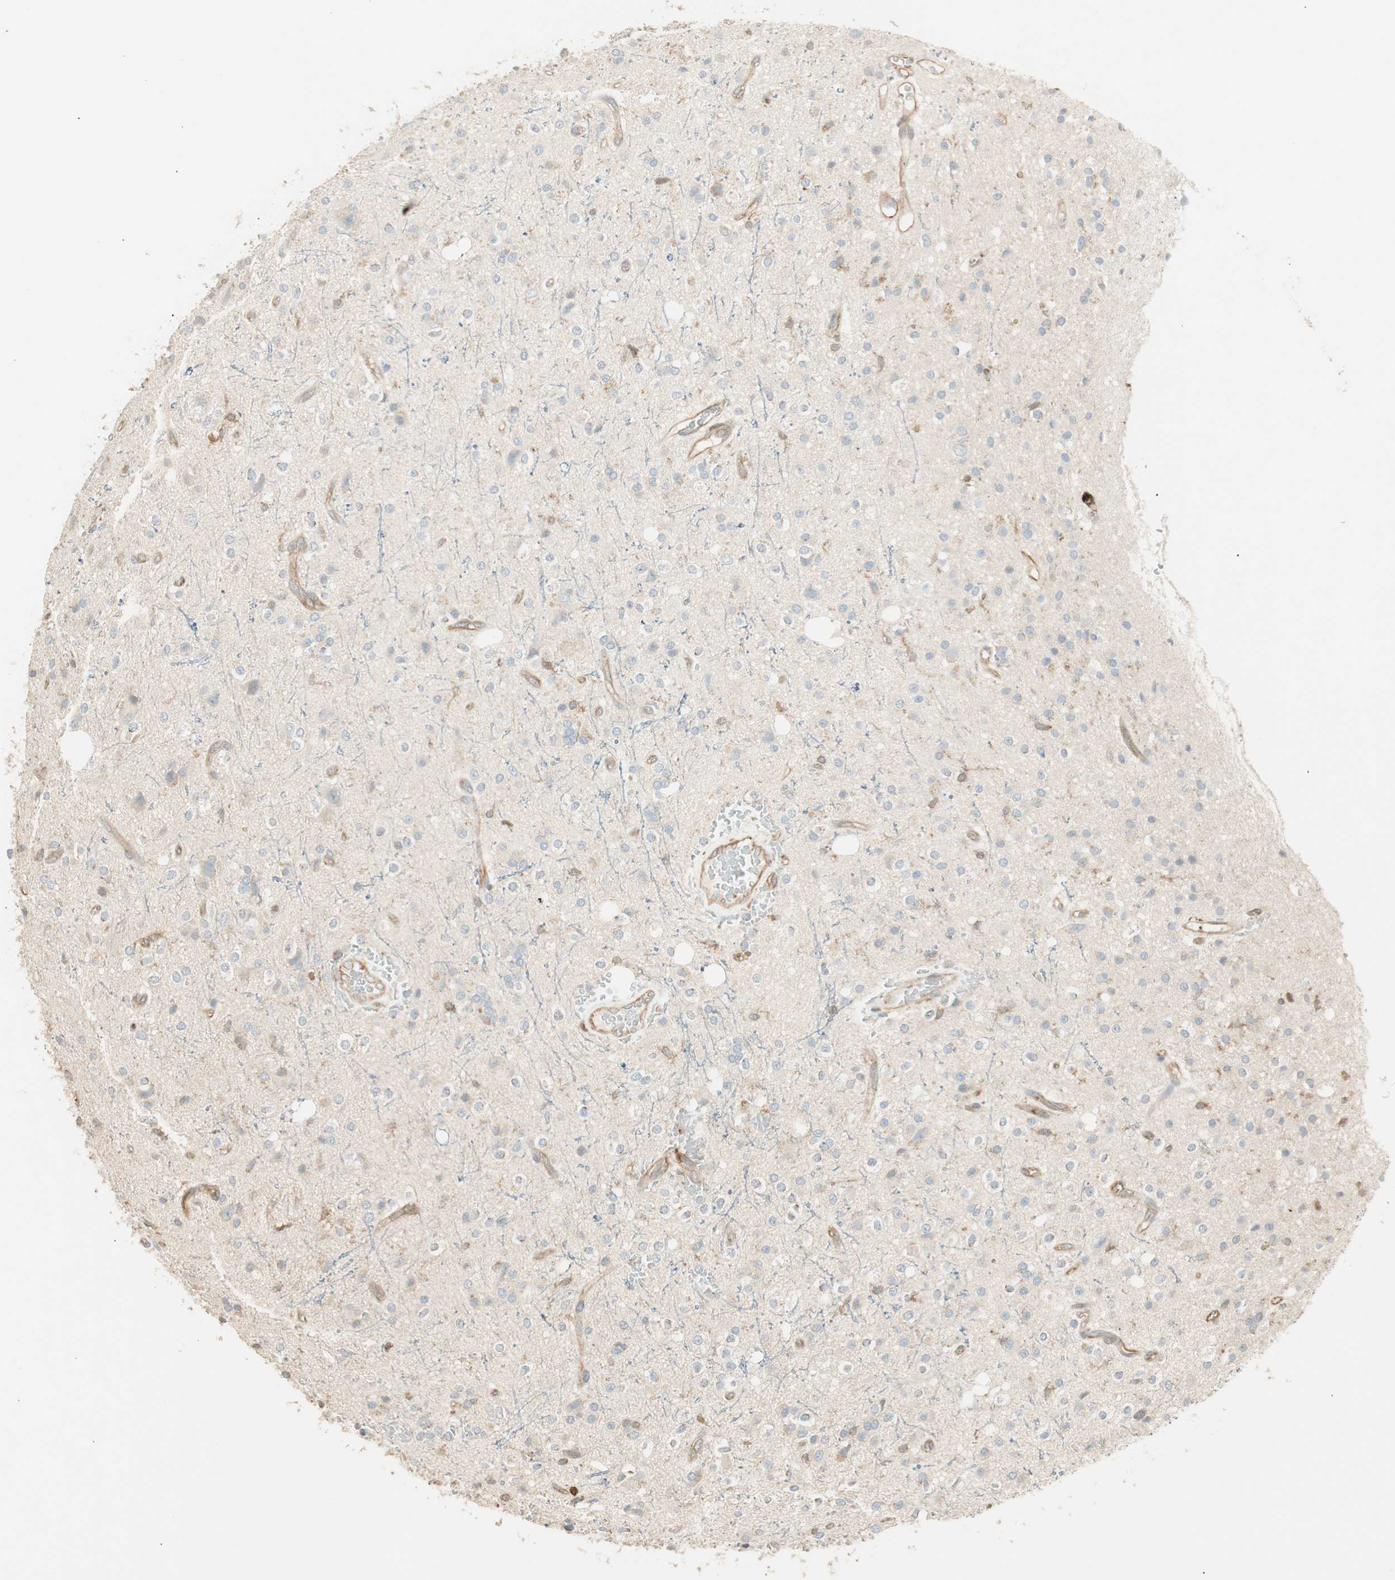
{"staining": {"intensity": "weak", "quantity": "<25%", "location": "cytoplasmic/membranous"}, "tissue": "glioma", "cell_type": "Tumor cells", "image_type": "cancer", "snomed": [{"axis": "morphology", "description": "Glioma, malignant, High grade"}, {"axis": "topography", "description": "Brain"}], "caption": "This micrograph is of glioma stained with immunohistochemistry (IHC) to label a protein in brown with the nuclei are counter-stained blue. There is no staining in tumor cells.", "gene": "CRLF3", "patient": {"sex": "male", "age": 47}}